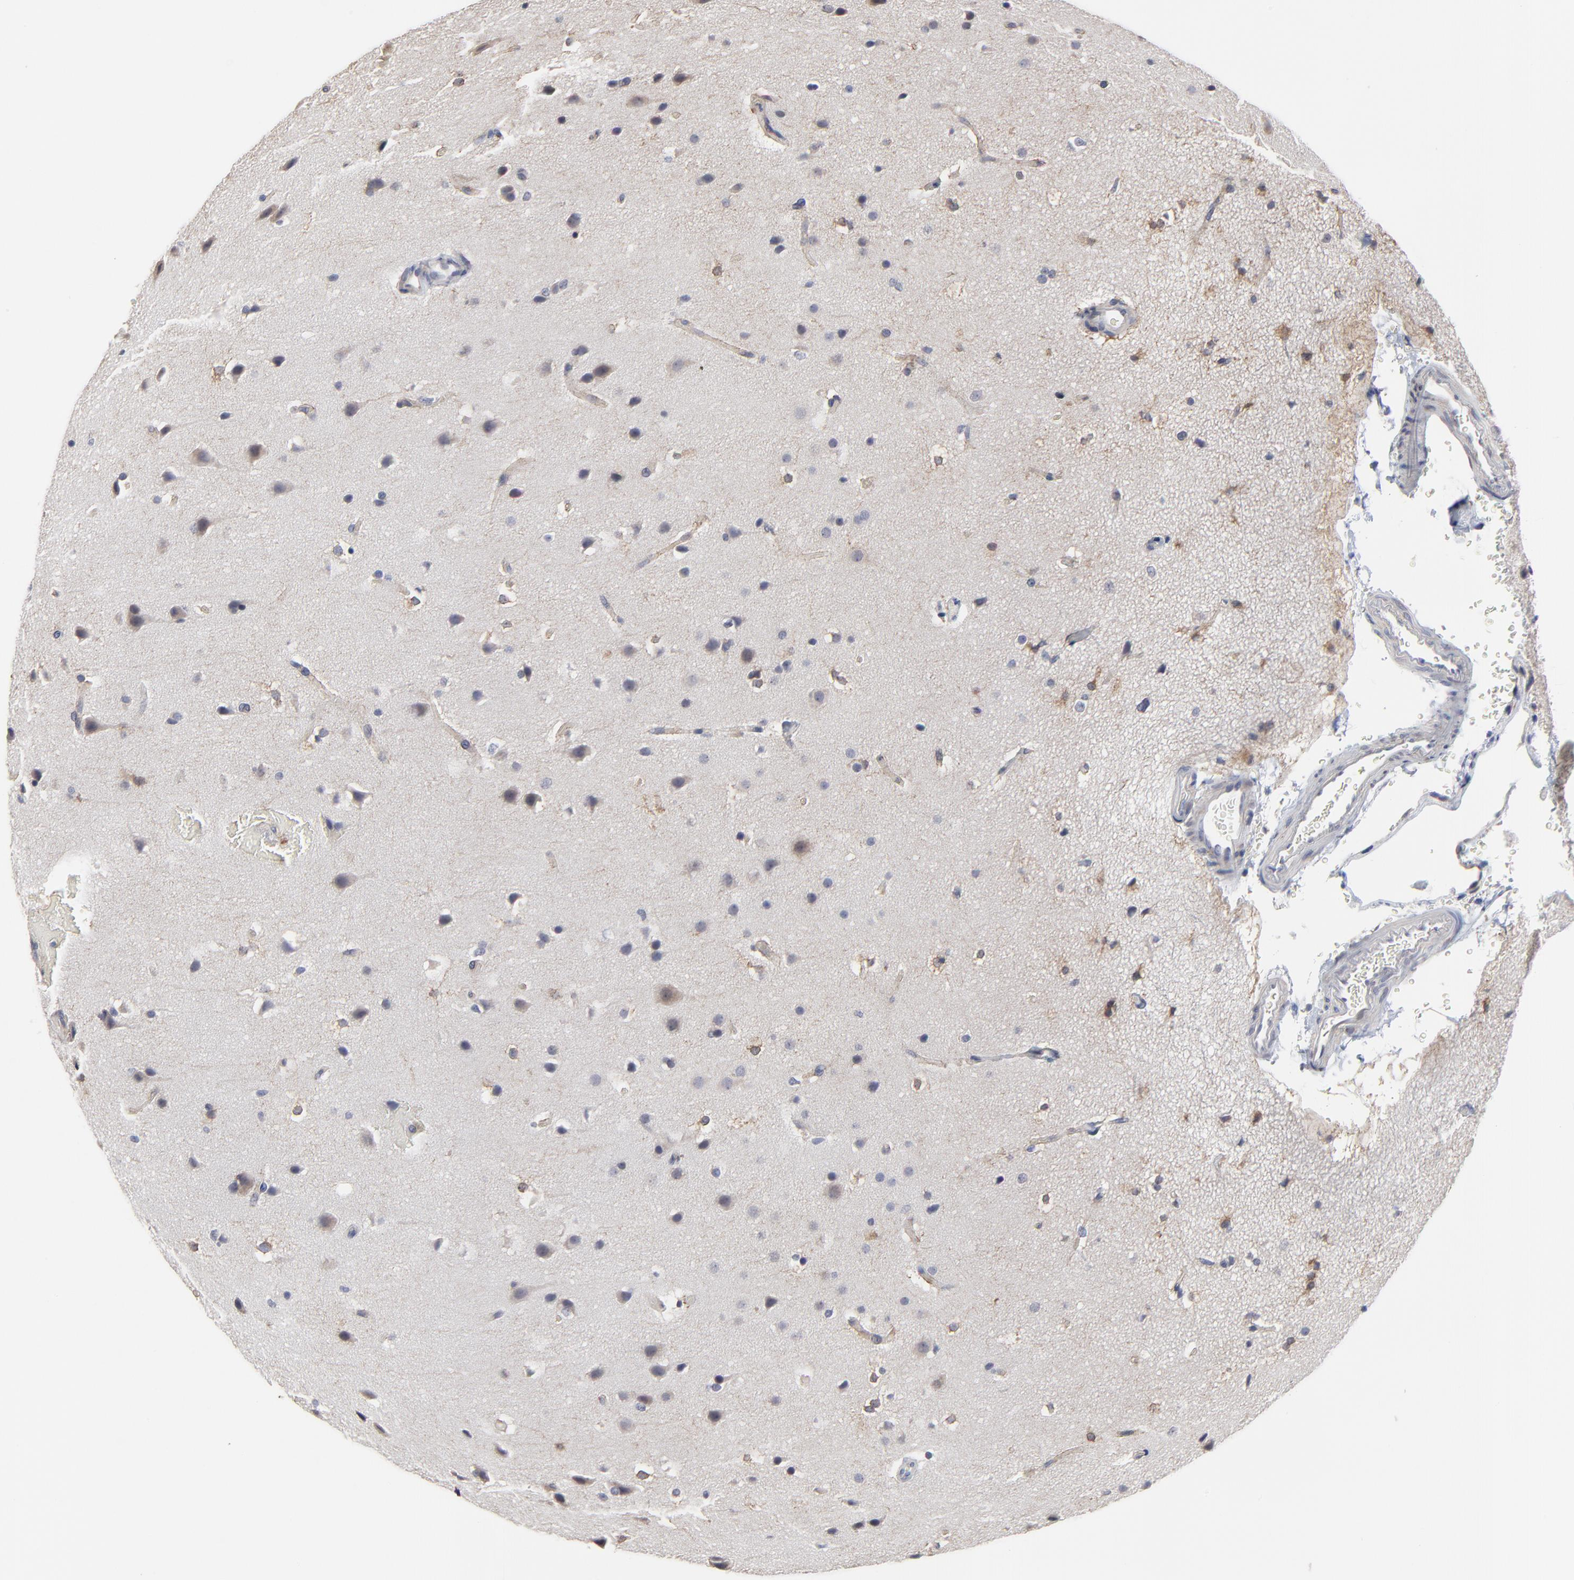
{"staining": {"intensity": "weak", "quantity": "<25%", "location": "cytoplasmic/membranous"}, "tissue": "glioma", "cell_type": "Tumor cells", "image_type": "cancer", "snomed": [{"axis": "morphology", "description": "Glioma, malignant, Low grade"}, {"axis": "topography", "description": "Cerebral cortex"}], "caption": "High magnification brightfield microscopy of malignant glioma (low-grade) stained with DAB (brown) and counterstained with hematoxylin (blue): tumor cells show no significant expression. (Stains: DAB immunohistochemistry (IHC) with hematoxylin counter stain, Microscopy: brightfield microscopy at high magnification).", "gene": "MAGEA10", "patient": {"sex": "female", "age": 47}}